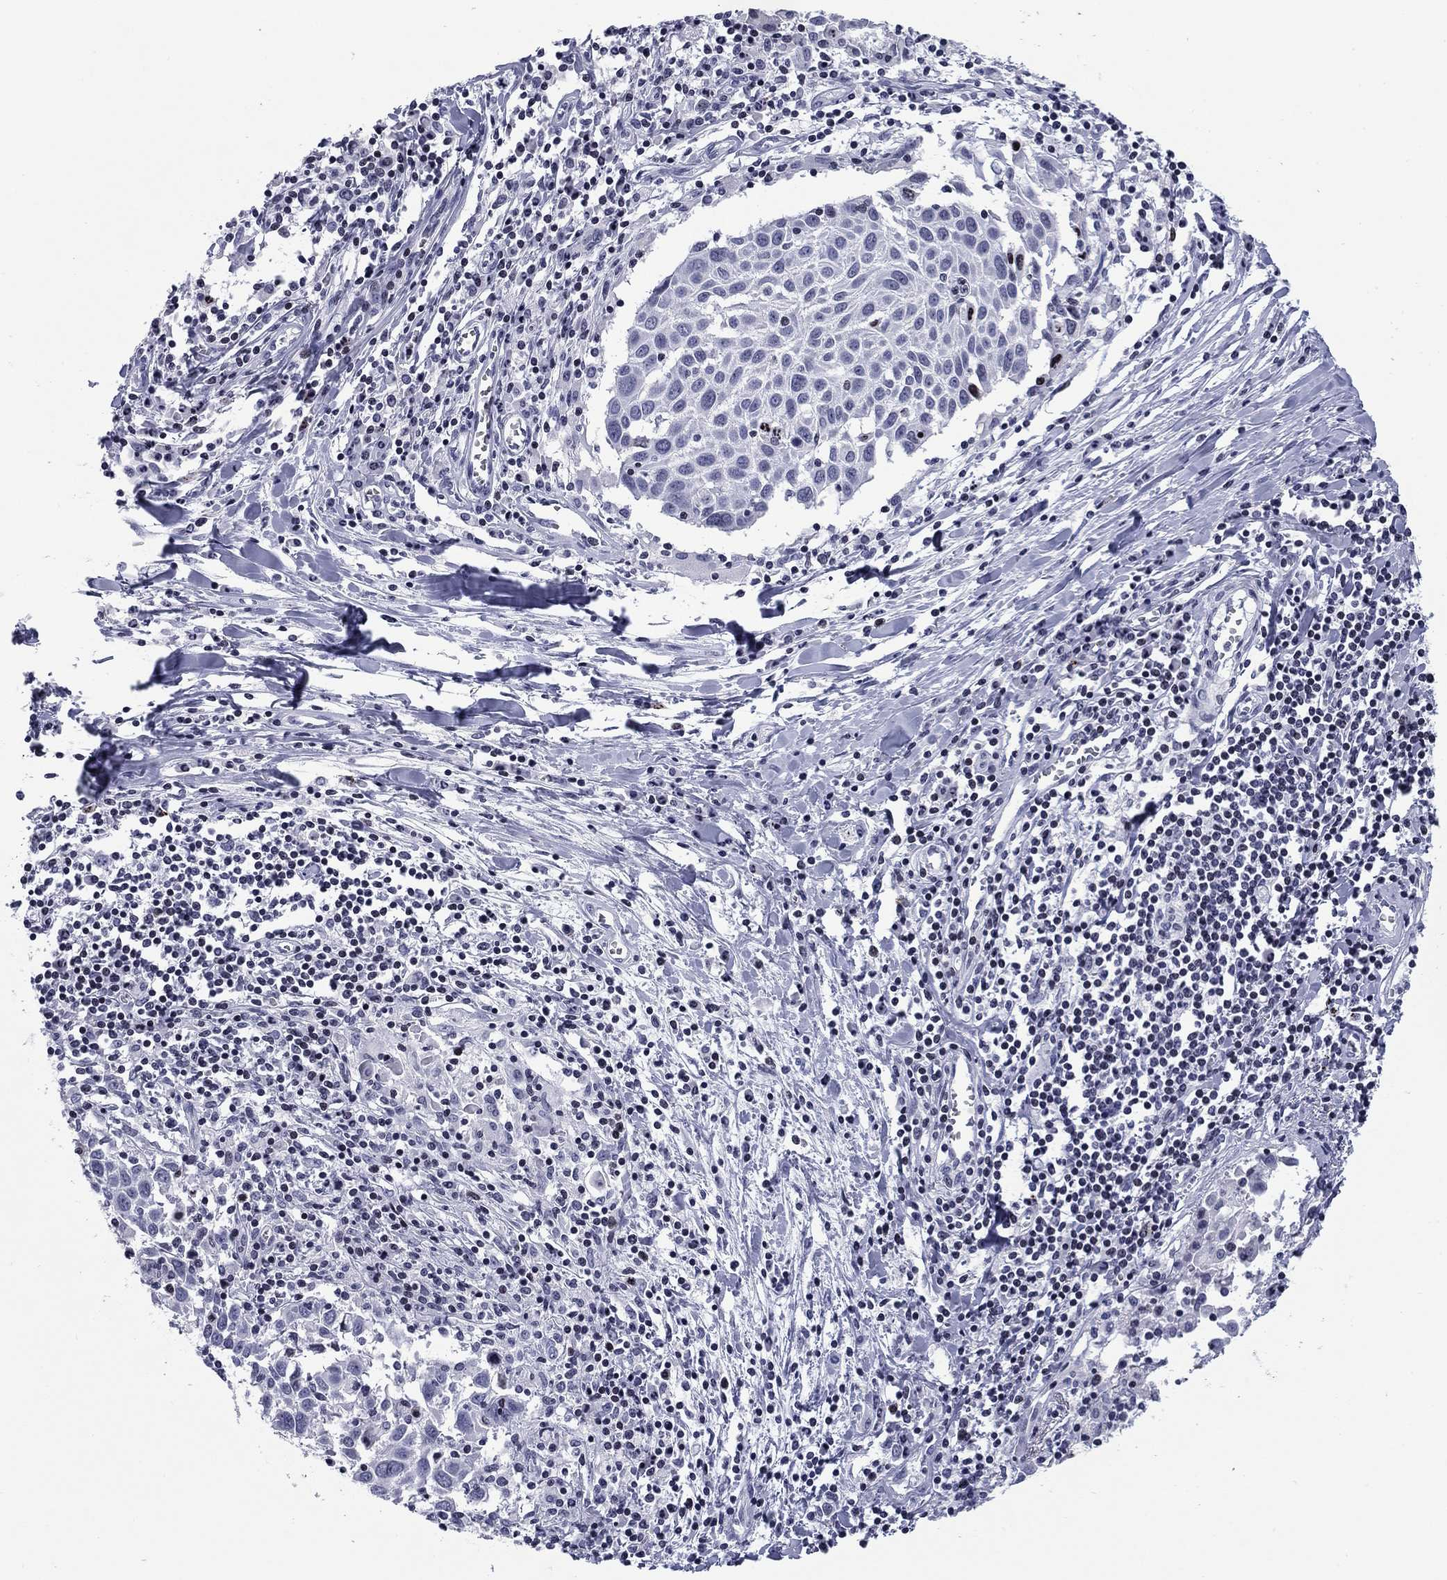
{"staining": {"intensity": "negative", "quantity": "none", "location": "none"}, "tissue": "lung cancer", "cell_type": "Tumor cells", "image_type": "cancer", "snomed": [{"axis": "morphology", "description": "Squamous cell carcinoma, NOS"}, {"axis": "topography", "description": "Lung"}], "caption": "The photomicrograph exhibits no staining of tumor cells in lung cancer (squamous cell carcinoma). (Stains: DAB immunohistochemistry (IHC) with hematoxylin counter stain, Microscopy: brightfield microscopy at high magnification).", "gene": "CCDC144A", "patient": {"sex": "male", "age": 57}}